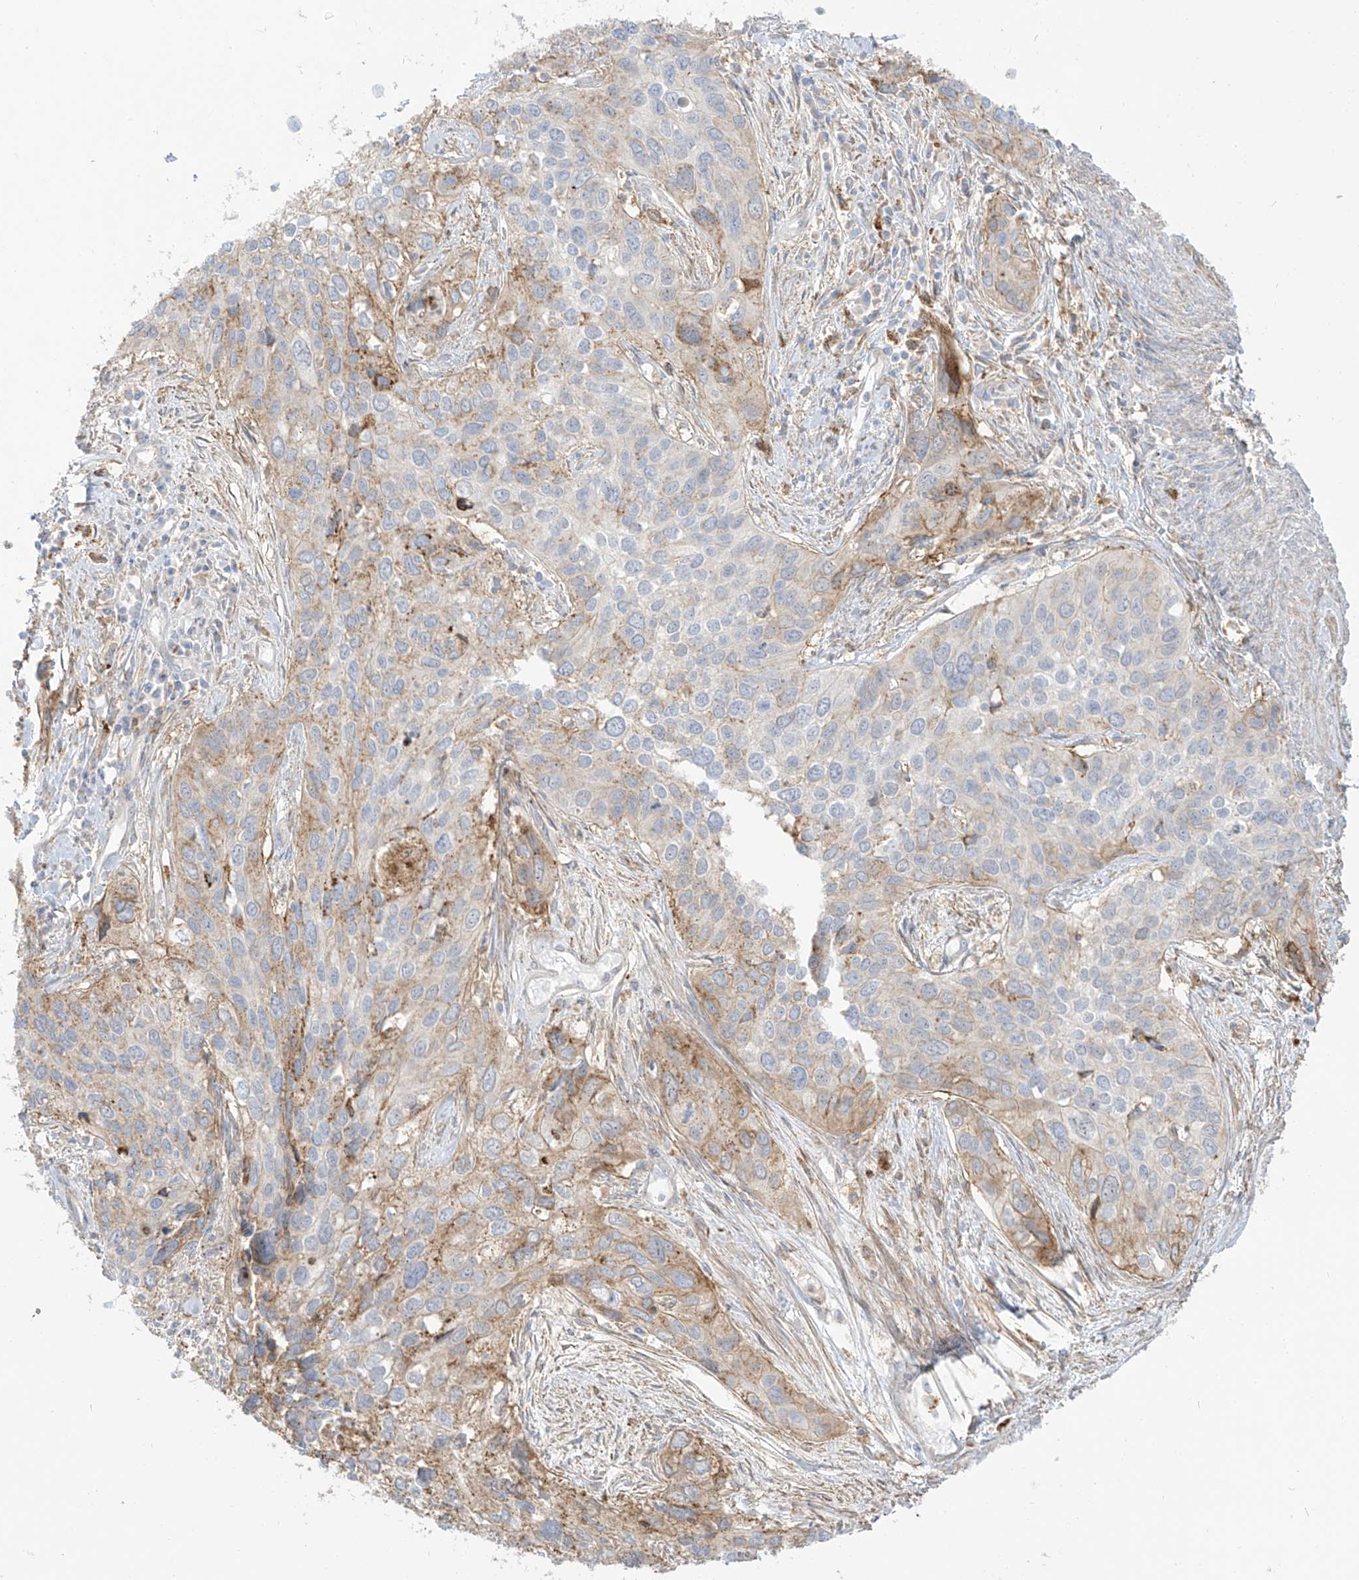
{"staining": {"intensity": "weak", "quantity": "<25%", "location": "cytoplasmic/membranous"}, "tissue": "cervical cancer", "cell_type": "Tumor cells", "image_type": "cancer", "snomed": [{"axis": "morphology", "description": "Squamous cell carcinoma, NOS"}, {"axis": "topography", "description": "Cervix"}], "caption": "The immunohistochemistry image has no significant expression in tumor cells of cervical squamous cell carcinoma tissue. (DAB (3,3'-diaminobenzidine) immunohistochemistry with hematoxylin counter stain).", "gene": "ZGRF1", "patient": {"sex": "female", "age": 55}}